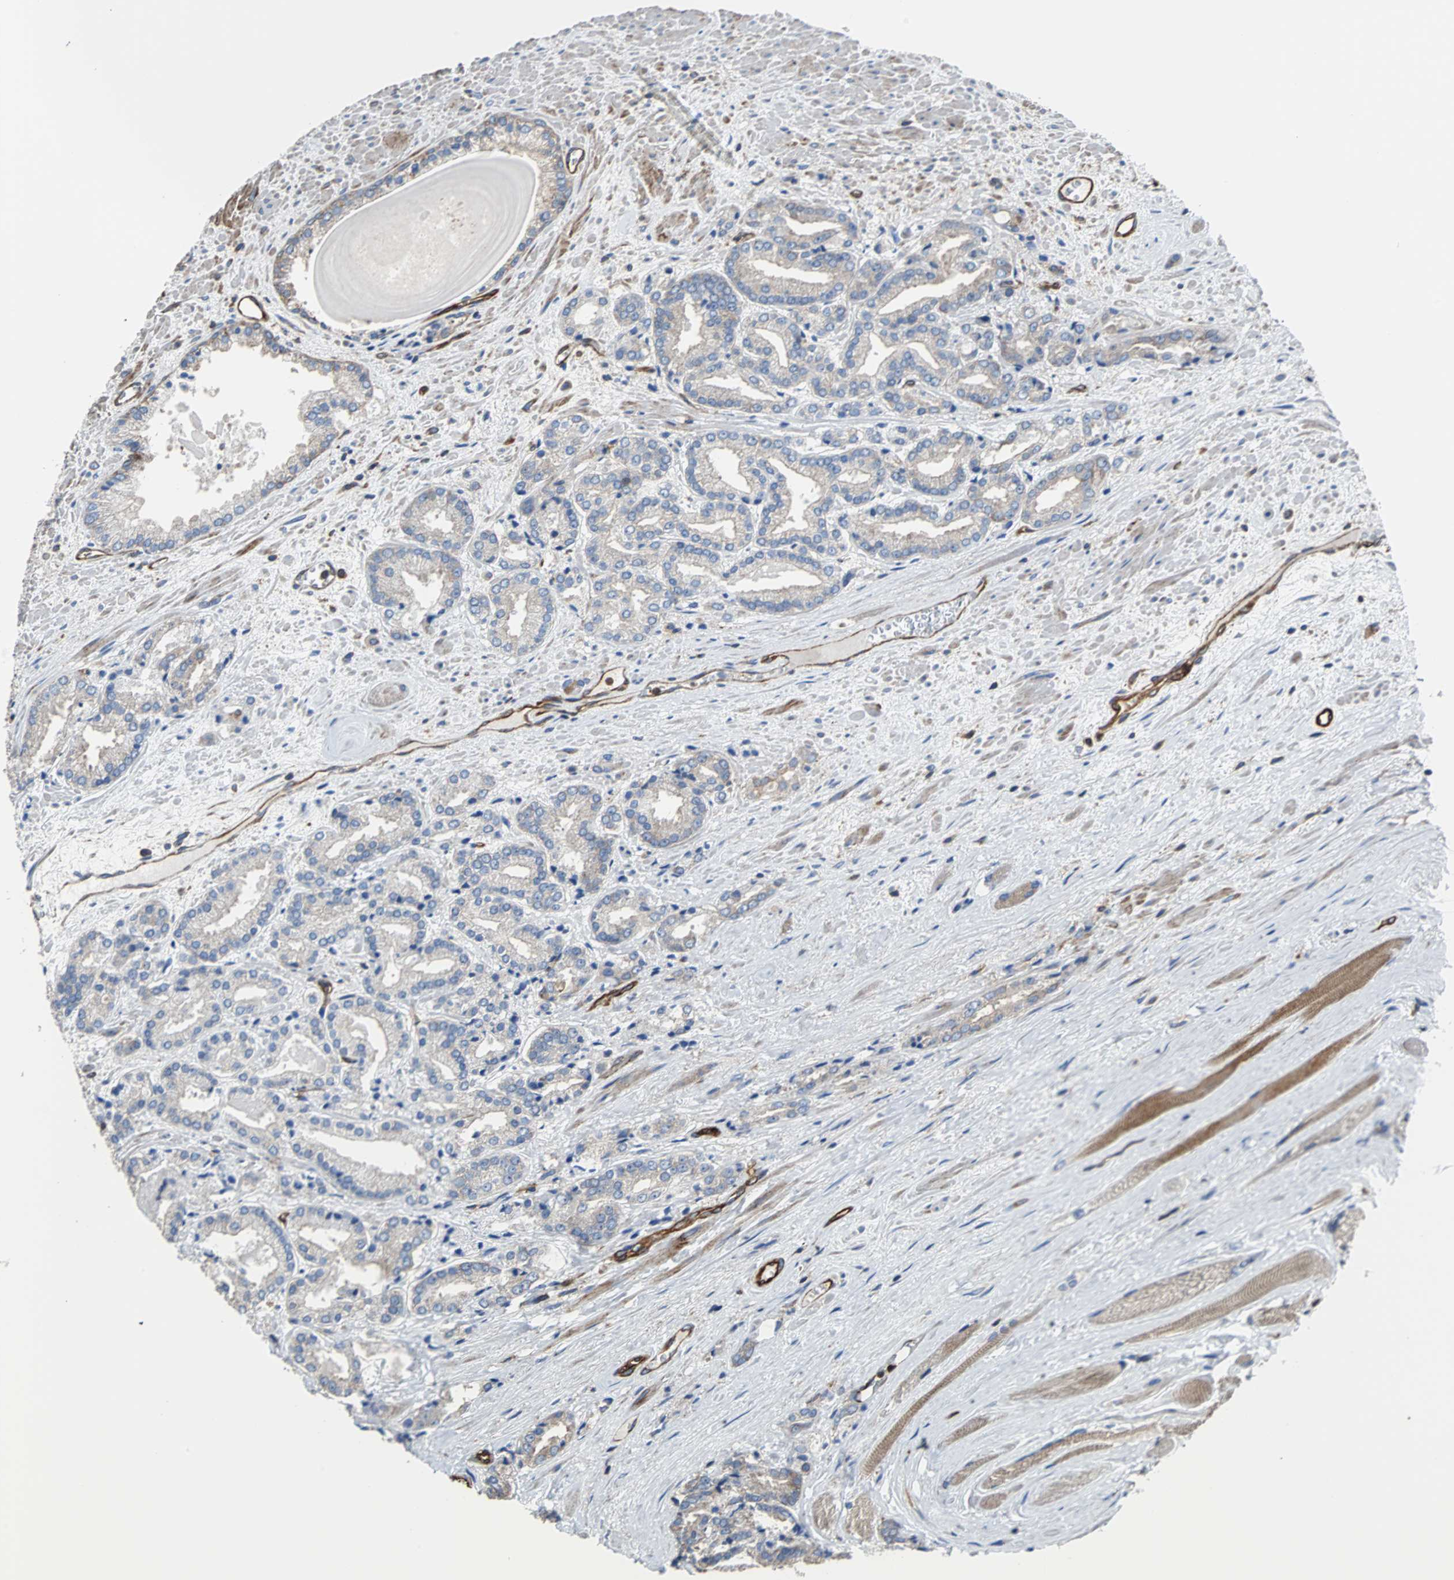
{"staining": {"intensity": "weak", "quantity": ">75%", "location": "cytoplasmic/membranous"}, "tissue": "prostate cancer", "cell_type": "Tumor cells", "image_type": "cancer", "snomed": [{"axis": "morphology", "description": "Adenocarcinoma, Low grade"}, {"axis": "topography", "description": "Prostate"}], "caption": "A photomicrograph showing weak cytoplasmic/membranous positivity in approximately >75% of tumor cells in prostate cancer, as visualized by brown immunohistochemical staining.", "gene": "PLCG2", "patient": {"sex": "male", "age": 59}}